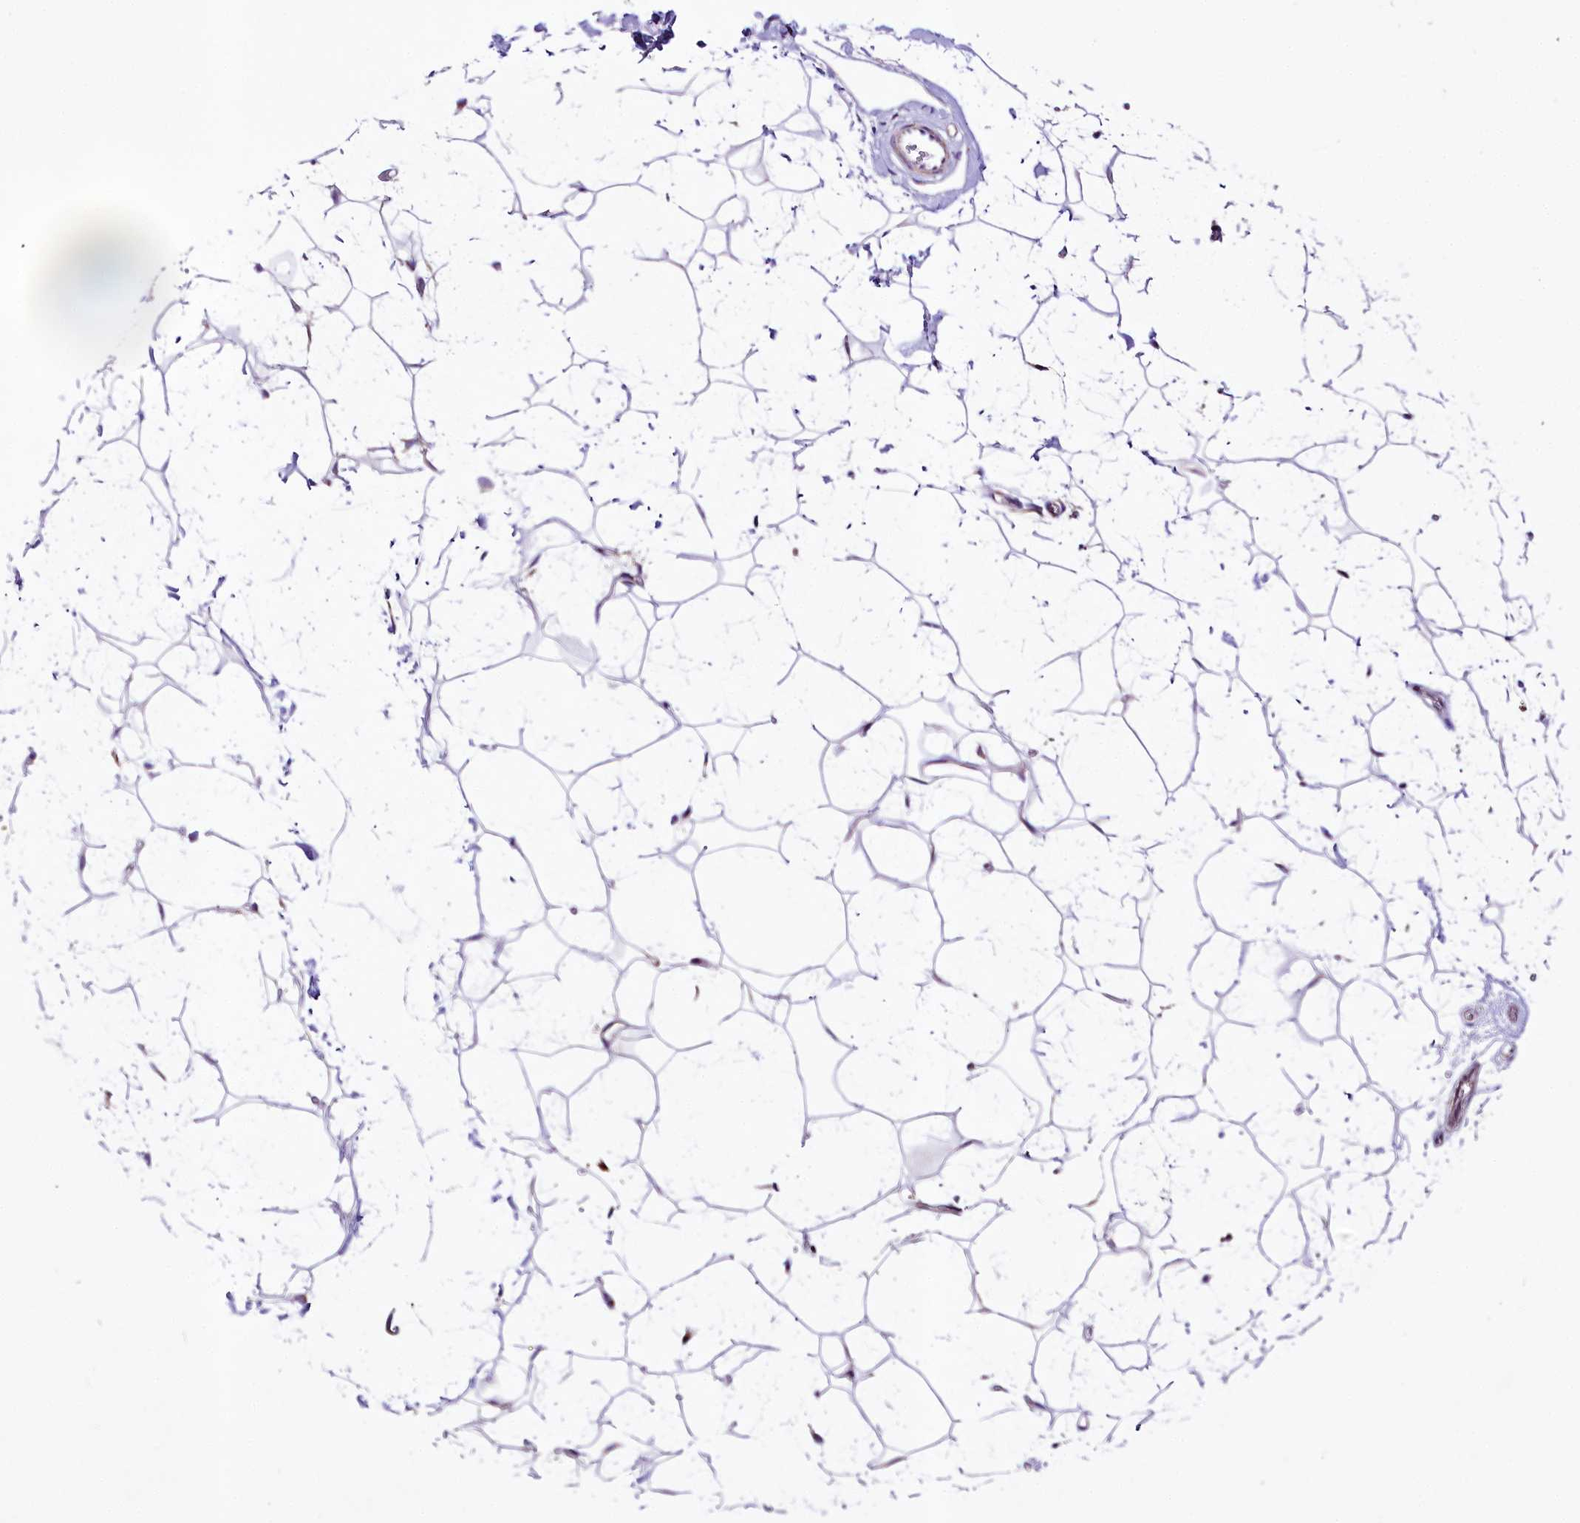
{"staining": {"intensity": "negative", "quantity": "none", "location": "none"}, "tissue": "adipose tissue", "cell_type": "Adipocytes", "image_type": "normal", "snomed": [{"axis": "morphology", "description": "Normal tissue, NOS"}, {"axis": "topography", "description": "Breast"}], "caption": "IHC photomicrograph of unremarkable adipose tissue: adipose tissue stained with DAB reveals no significant protein positivity in adipocytes.", "gene": "ATE1", "patient": {"sex": "female", "age": 26}}